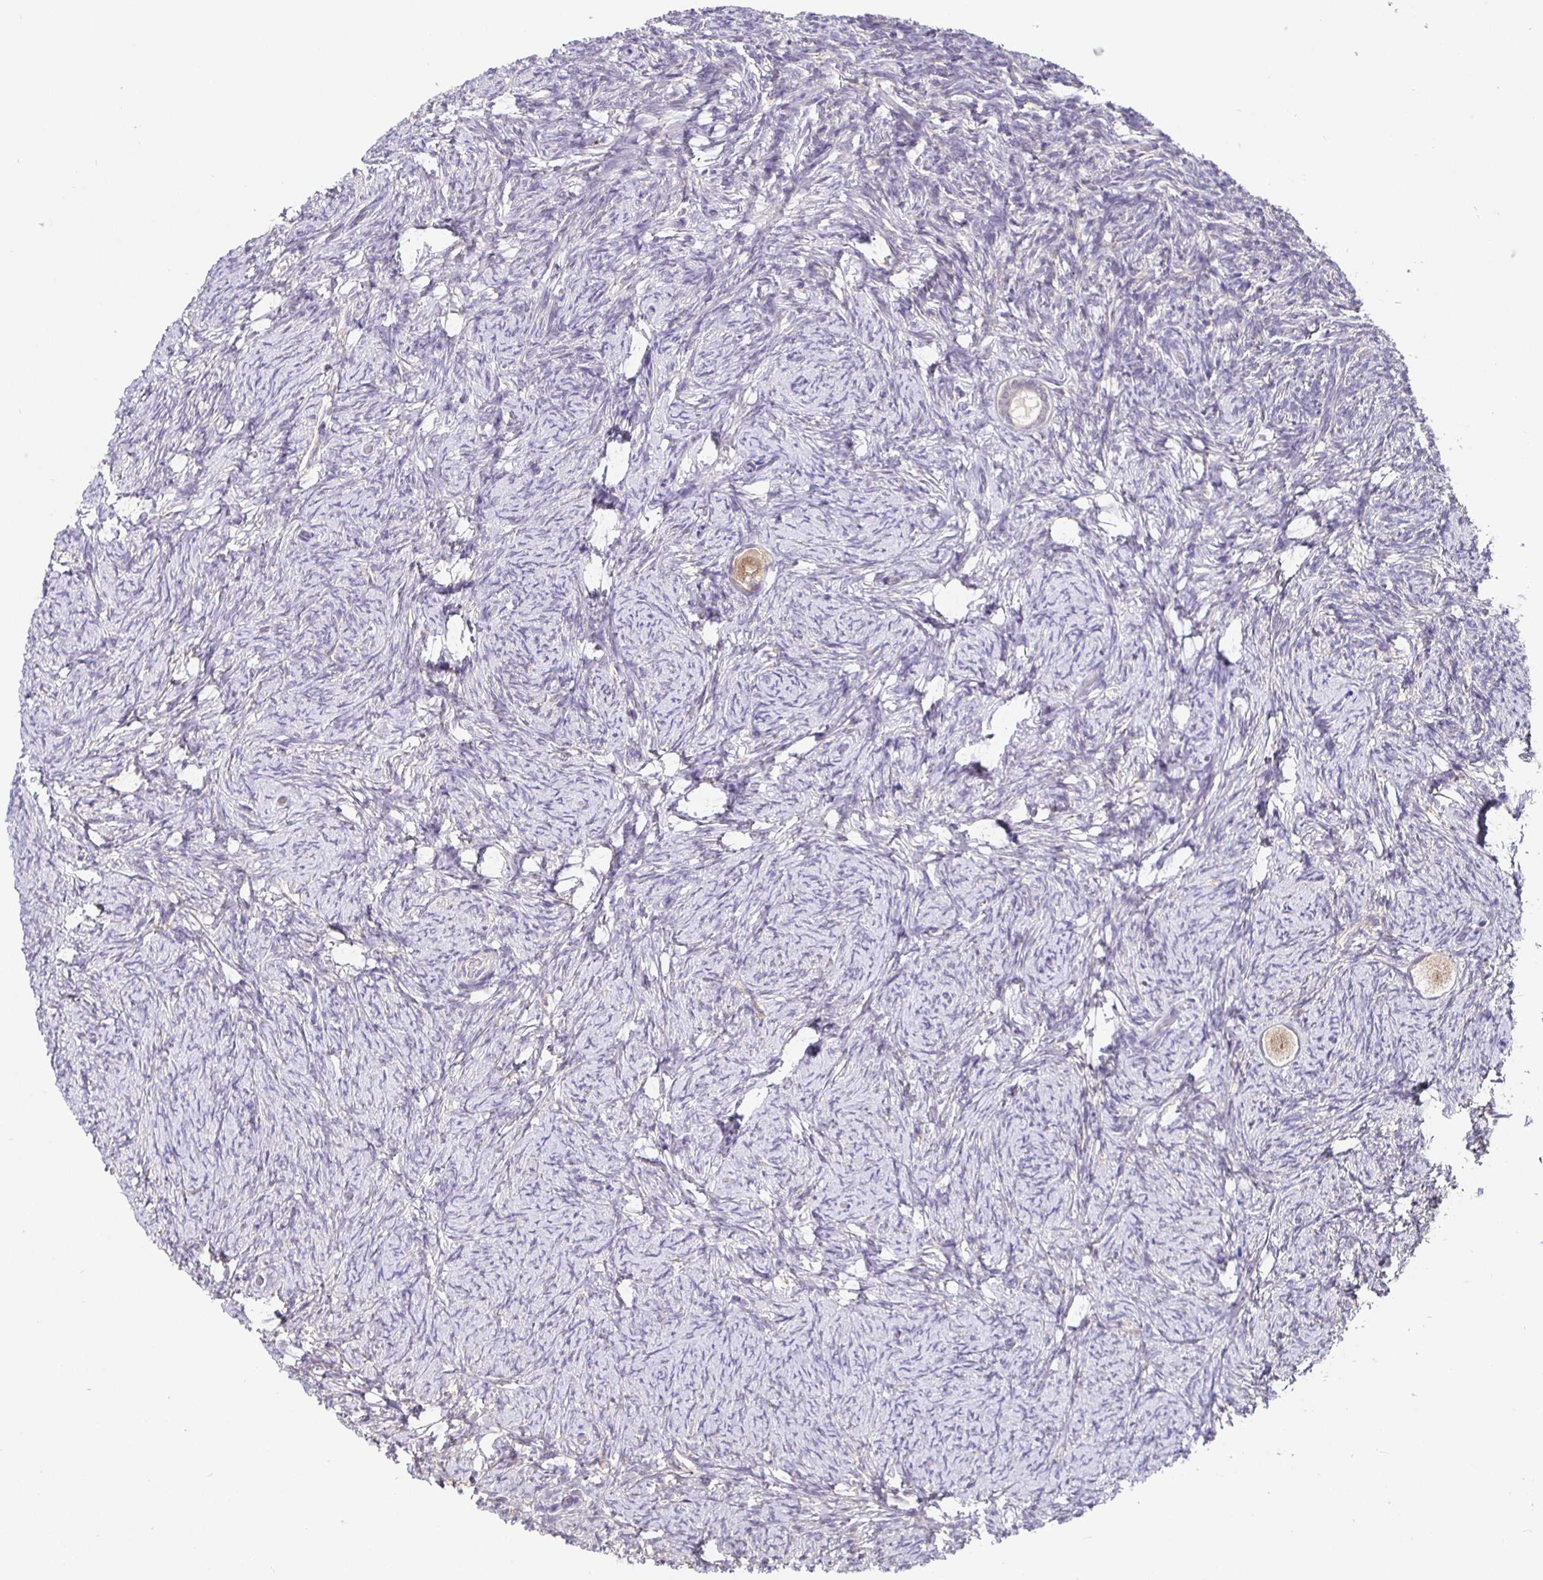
{"staining": {"intensity": "moderate", "quantity": ">75%", "location": "nuclear"}, "tissue": "ovary", "cell_type": "Follicle cells", "image_type": "normal", "snomed": [{"axis": "morphology", "description": "Normal tissue, NOS"}, {"axis": "topography", "description": "Ovary"}], "caption": "Immunohistochemical staining of unremarkable human ovary reveals moderate nuclear protein positivity in about >75% of follicle cells.", "gene": "SATB1", "patient": {"sex": "female", "age": 34}}